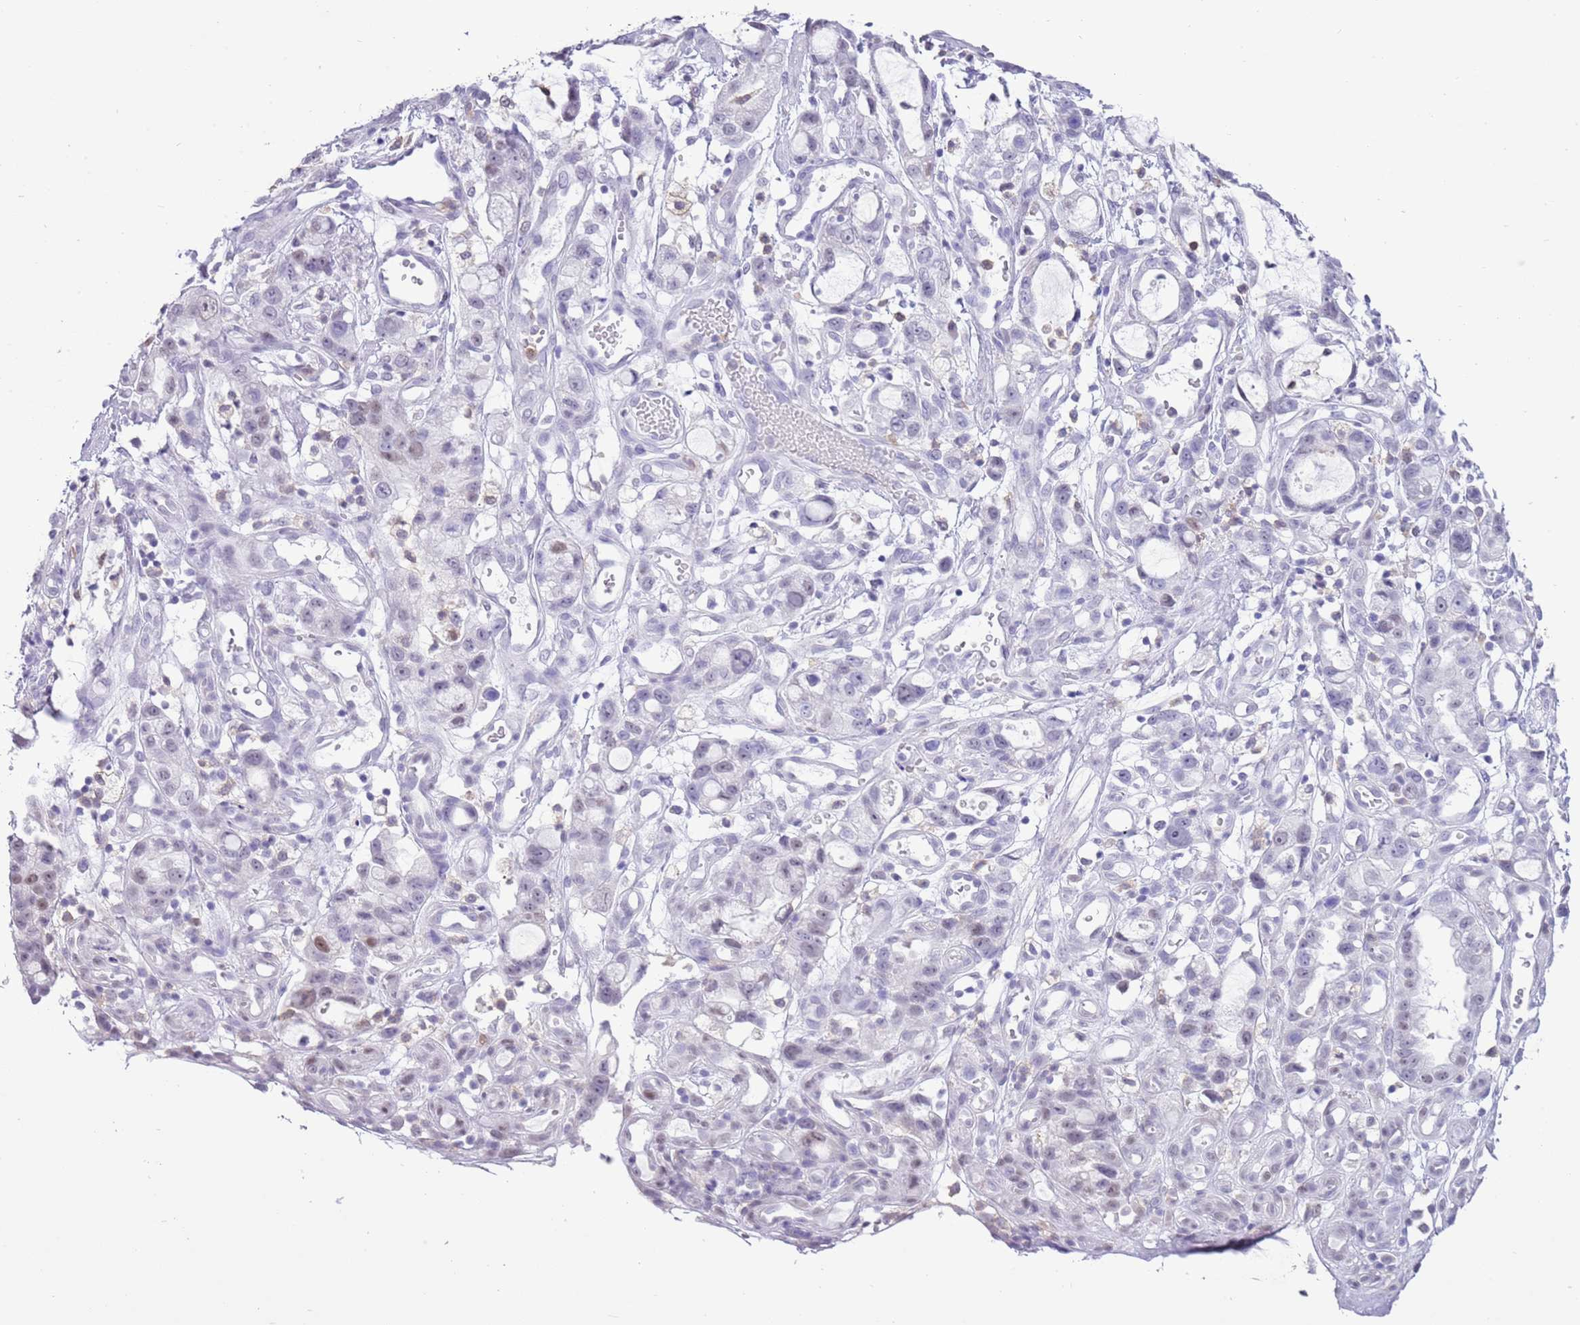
{"staining": {"intensity": "negative", "quantity": "none", "location": "none"}, "tissue": "stomach cancer", "cell_type": "Tumor cells", "image_type": "cancer", "snomed": [{"axis": "morphology", "description": "Adenocarcinoma, NOS"}, {"axis": "topography", "description": "Stomach"}], "caption": "IHC of human stomach cancer (adenocarcinoma) reveals no positivity in tumor cells. (DAB (3,3'-diaminobenzidine) IHC, high magnification).", "gene": "PPP1R17", "patient": {"sex": "male", "age": 55}}